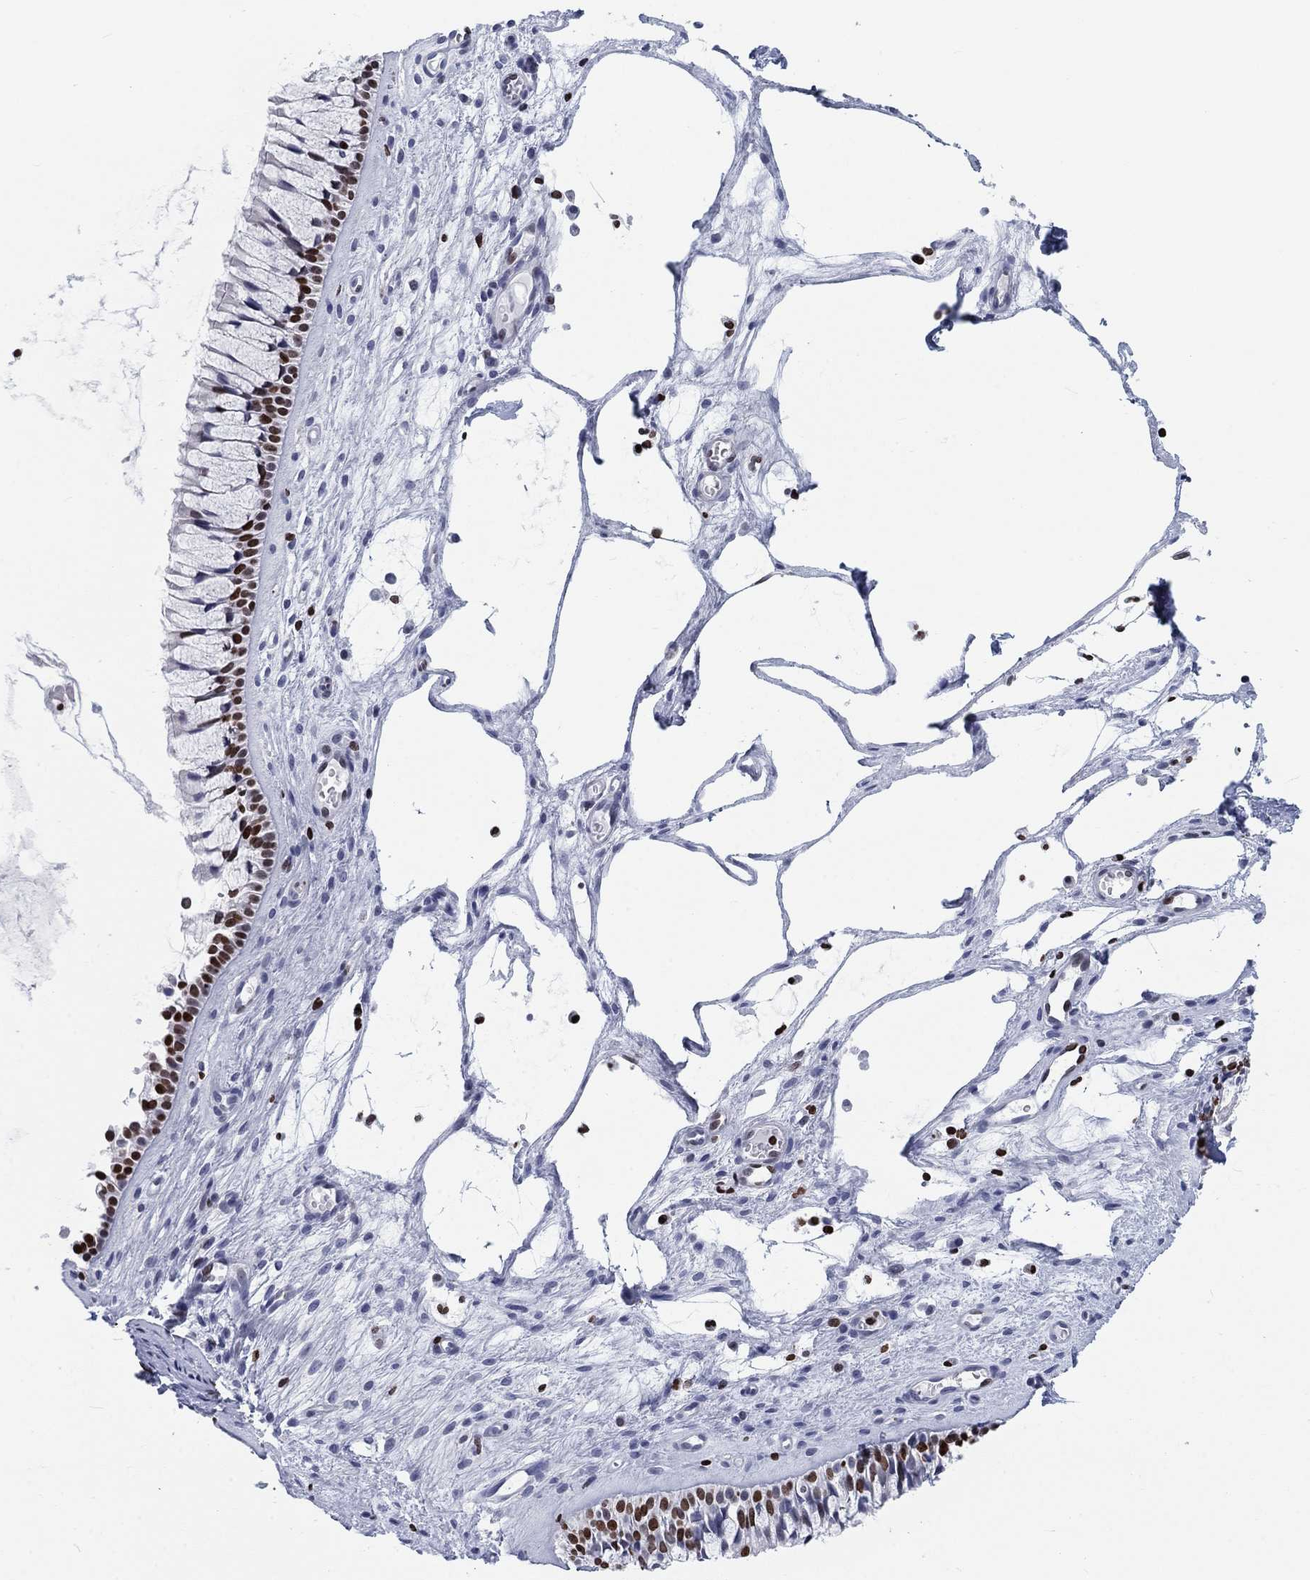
{"staining": {"intensity": "strong", "quantity": "25%-75%", "location": "nuclear"}, "tissue": "nasopharynx", "cell_type": "Respiratory epithelial cells", "image_type": "normal", "snomed": [{"axis": "morphology", "description": "Normal tissue, NOS"}, {"axis": "topography", "description": "Nasopharynx"}], "caption": "This image displays immunohistochemistry (IHC) staining of normal nasopharynx, with high strong nuclear positivity in about 25%-75% of respiratory epithelial cells.", "gene": "H1", "patient": {"sex": "male", "age": 51}}